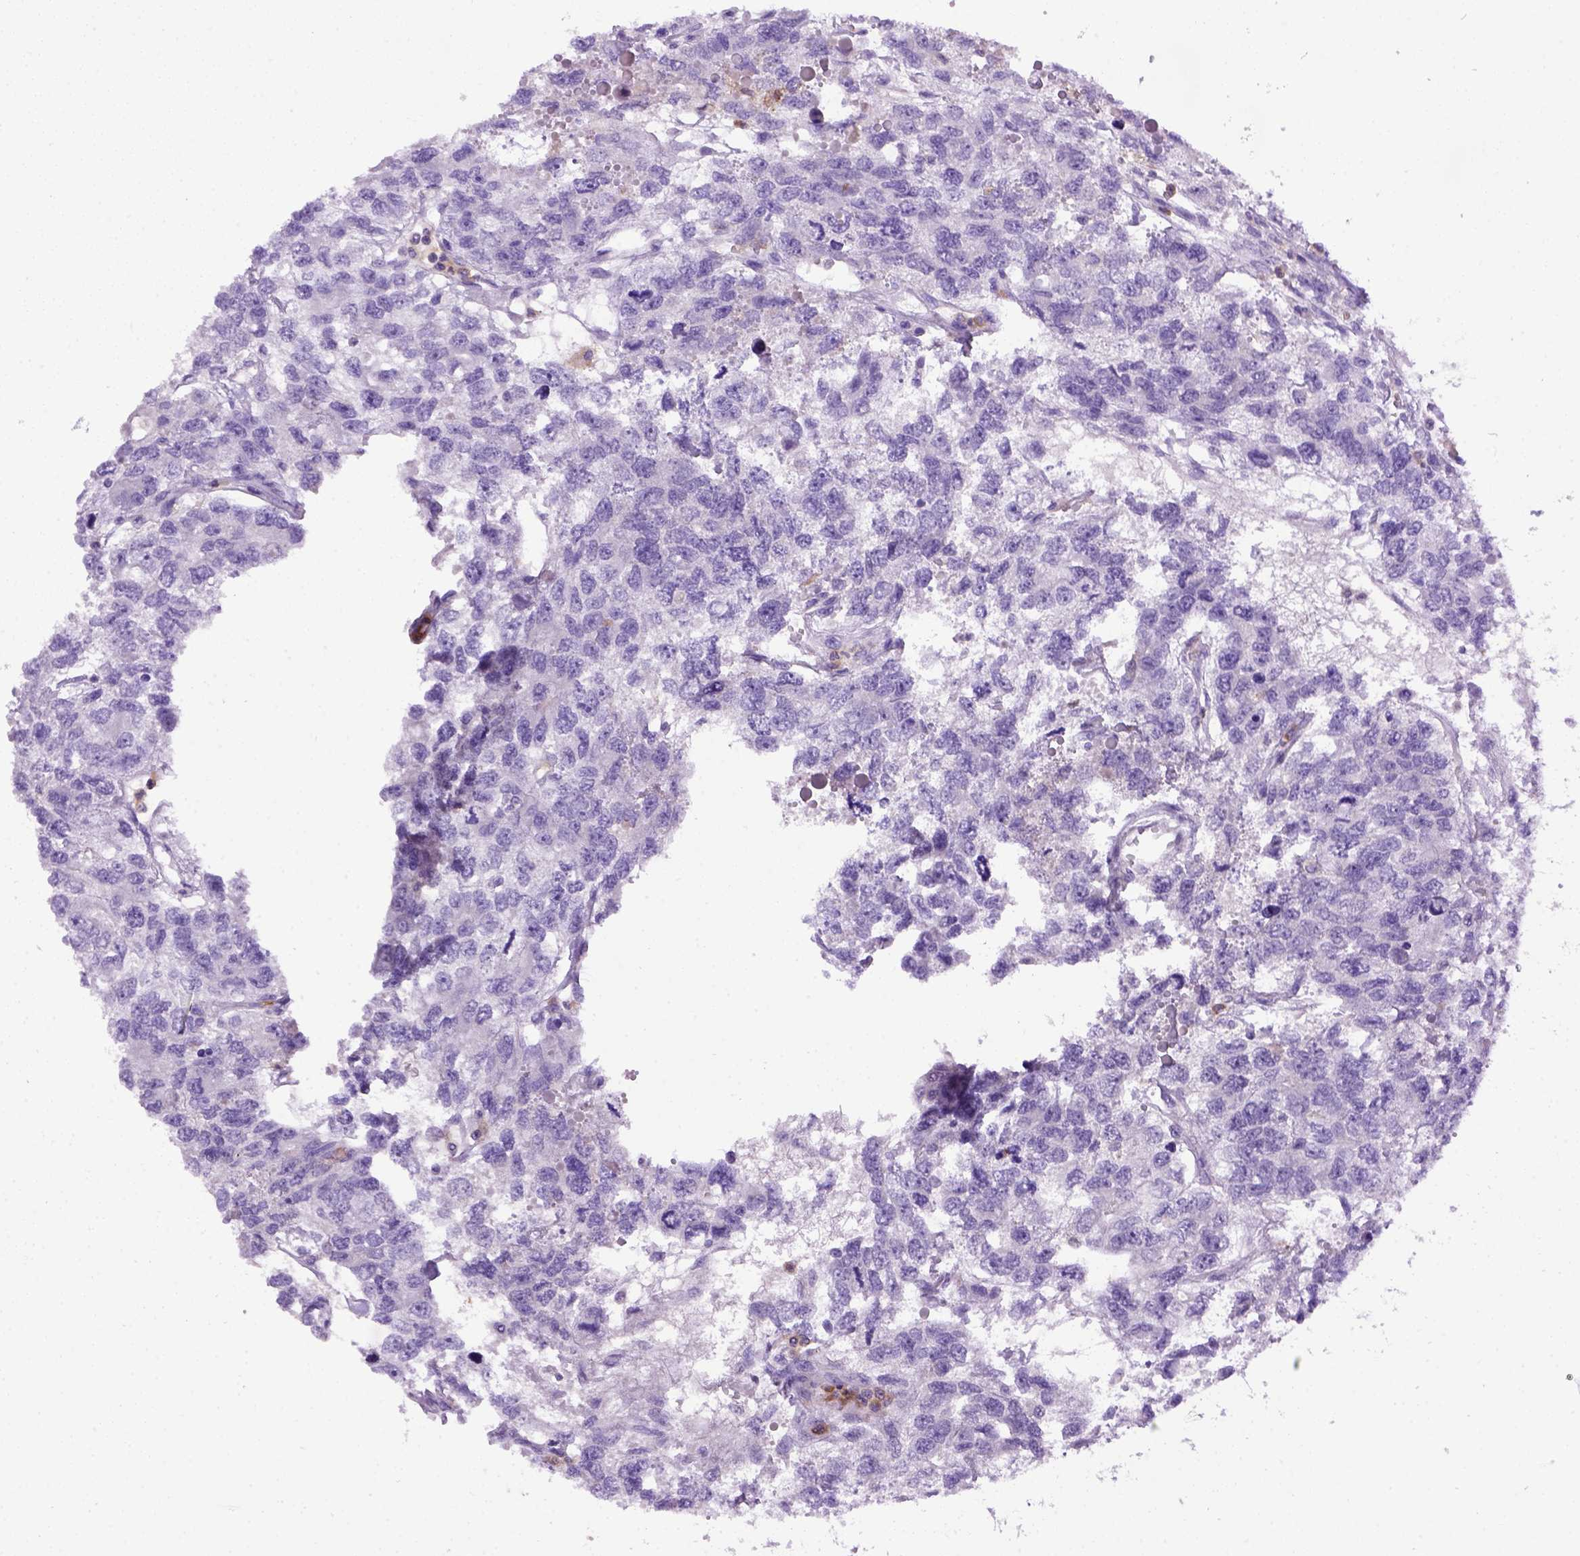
{"staining": {"intensity": "negative", "quantity": "none", "location": "none"}, "tissue": "testis cancer", "cell_type": "Tumor cells", "image_type": "cancer", "snomed": [{"axis": "morphology", "description": "Seminoma, NOS"}, {"axis": "topography", "description": "Testis"}], "caption": "Immunohistochemical staining of testis seminoma exhibits no significant staining in tumor cells.", "gene": "ITGAX", "patient": {"sex": "male", "age": 52}}